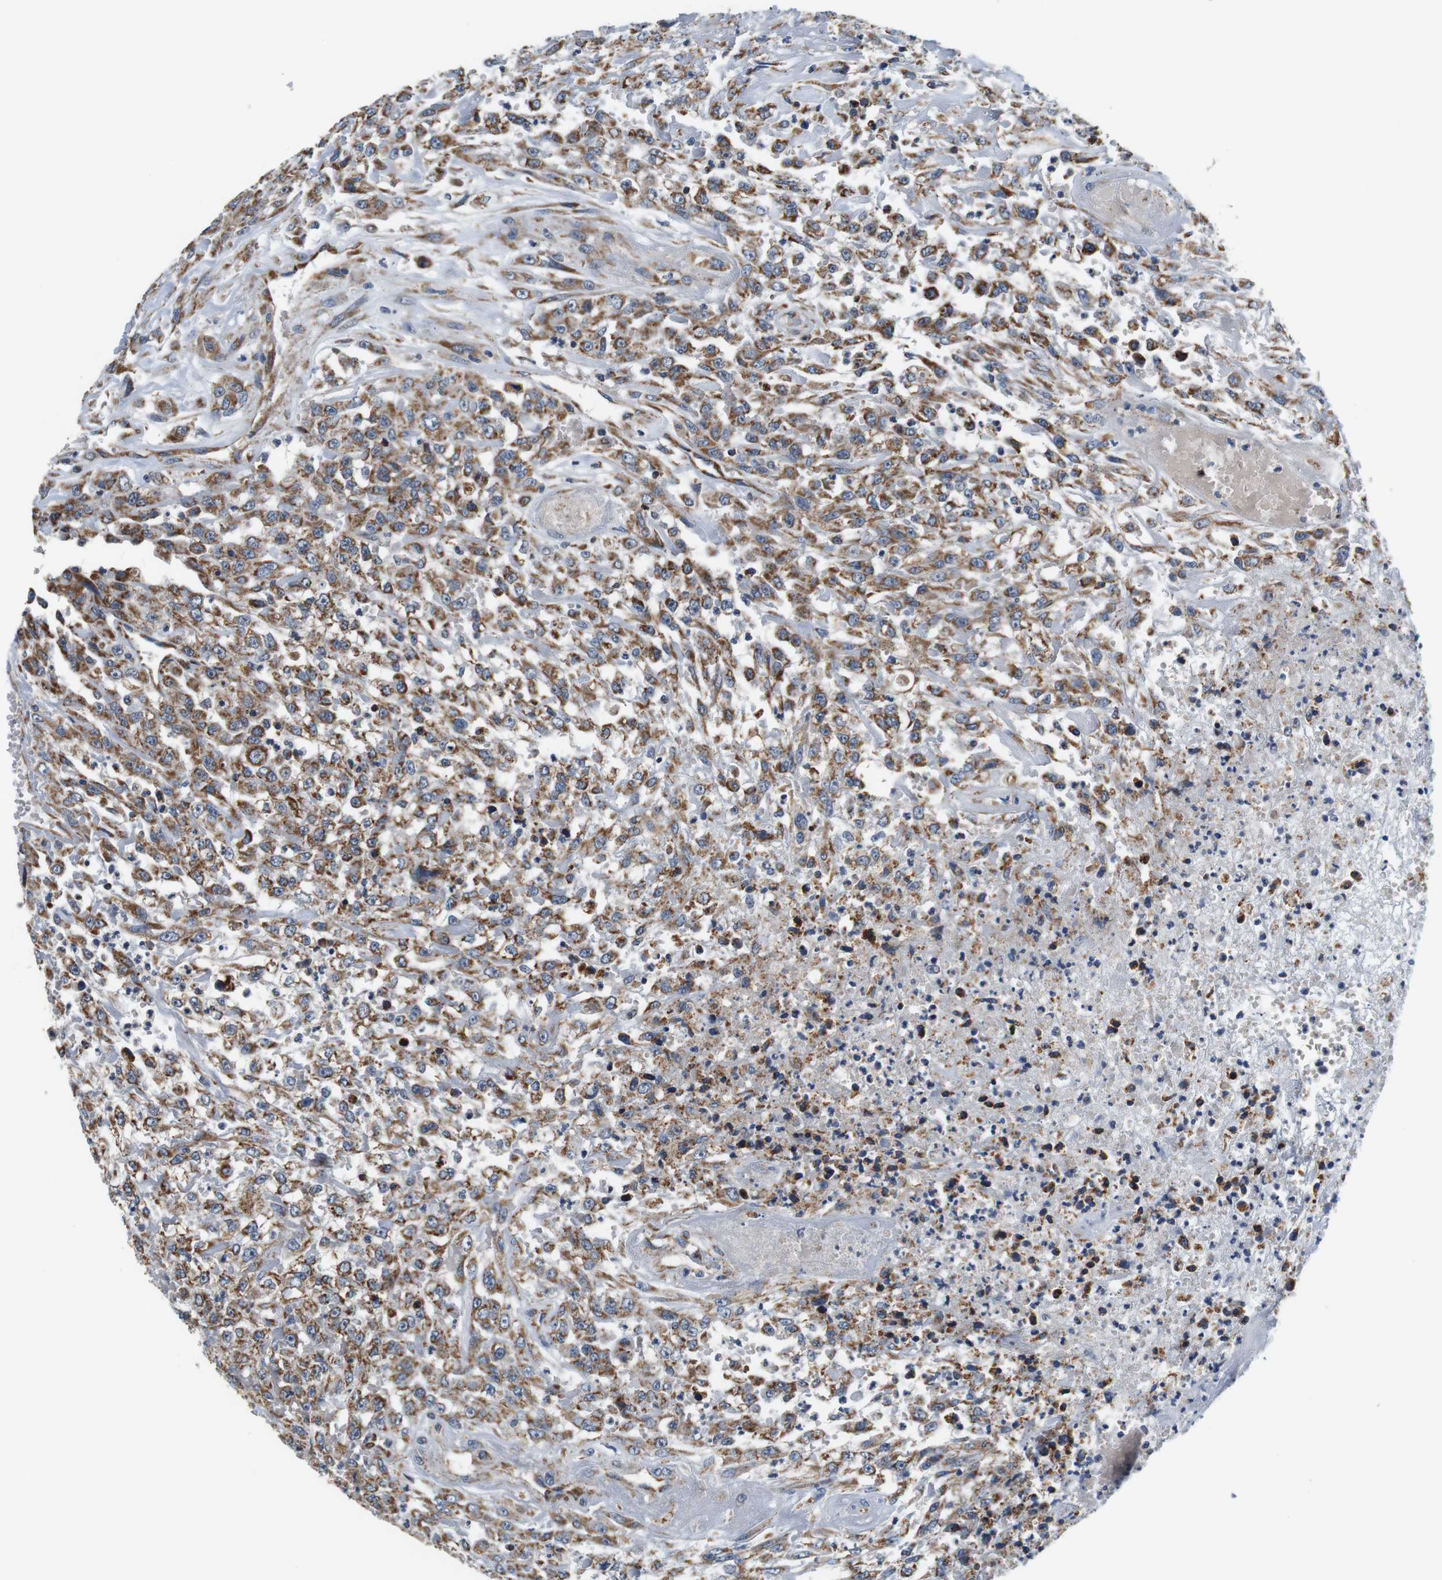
{"staining": {"intensity": "moderate", "quantity": ">75%", "location": "cytoplasmic/membranous"}, "tissue": "urothelial cancer", "cell_type": "Tumor cells", "image_type": "cancer", "snomed": [{"axis": "morphology", "description": "Urothelial carcinoma, High grade"}, {"axis": "topography", "description": "Urinary bladder"}], "caption": "Moderate cytoplasmic/membranous staining for a protein is seen in about >75% of tumor cells of urothelial carcinoma (high-grade) using IHC.", "gene": "LRP4", "patient": {"sex": "male", "age": 46}}